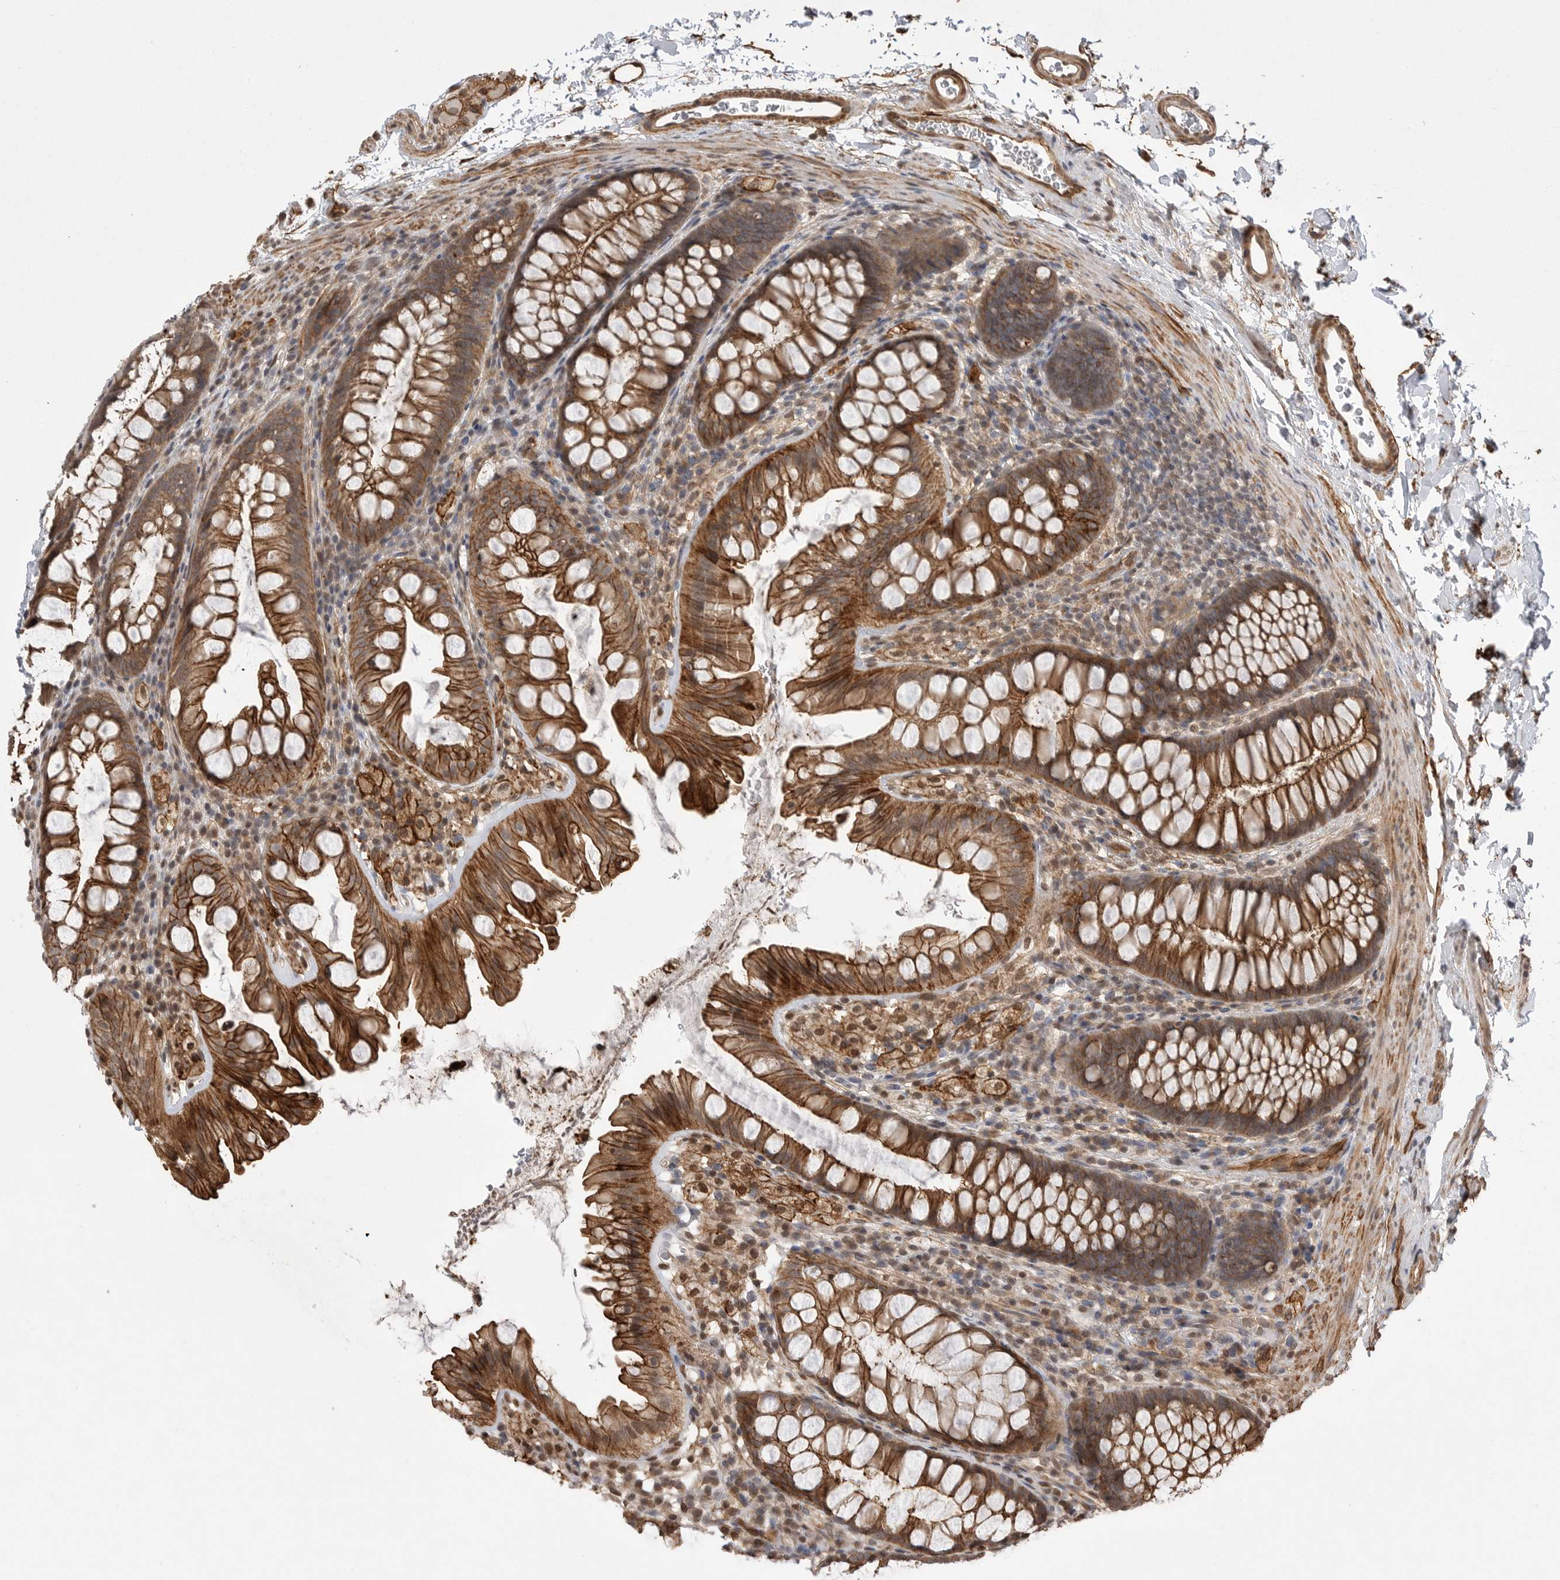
{"staining": {"intensity": "moderate", "quantity": ">75%", "location": "cytoplasmic/membranous,nuclear"}, "tissue": "colon", "cell_type": "Endothelial cells", "image_type": "normal", "snomed": [{"axis": "morphology", "description": "Normal tissue, NOS"}, {"axis": "topography", "description": "Colon"}], "caption": "Immunohistochemistry (IHC) micrograph of benign colon: colon stained using immunohistochemistry (IHC) reveals medium levels of moderate protein expression localized specifically in the cytoplasmic/membranous,nuclear of endothelial cells, appearing as a cytoplasmic/membranous,nuclear brown color.", "gene": "NECTIN1", "patient": {"sex": "female", "age": 62}}